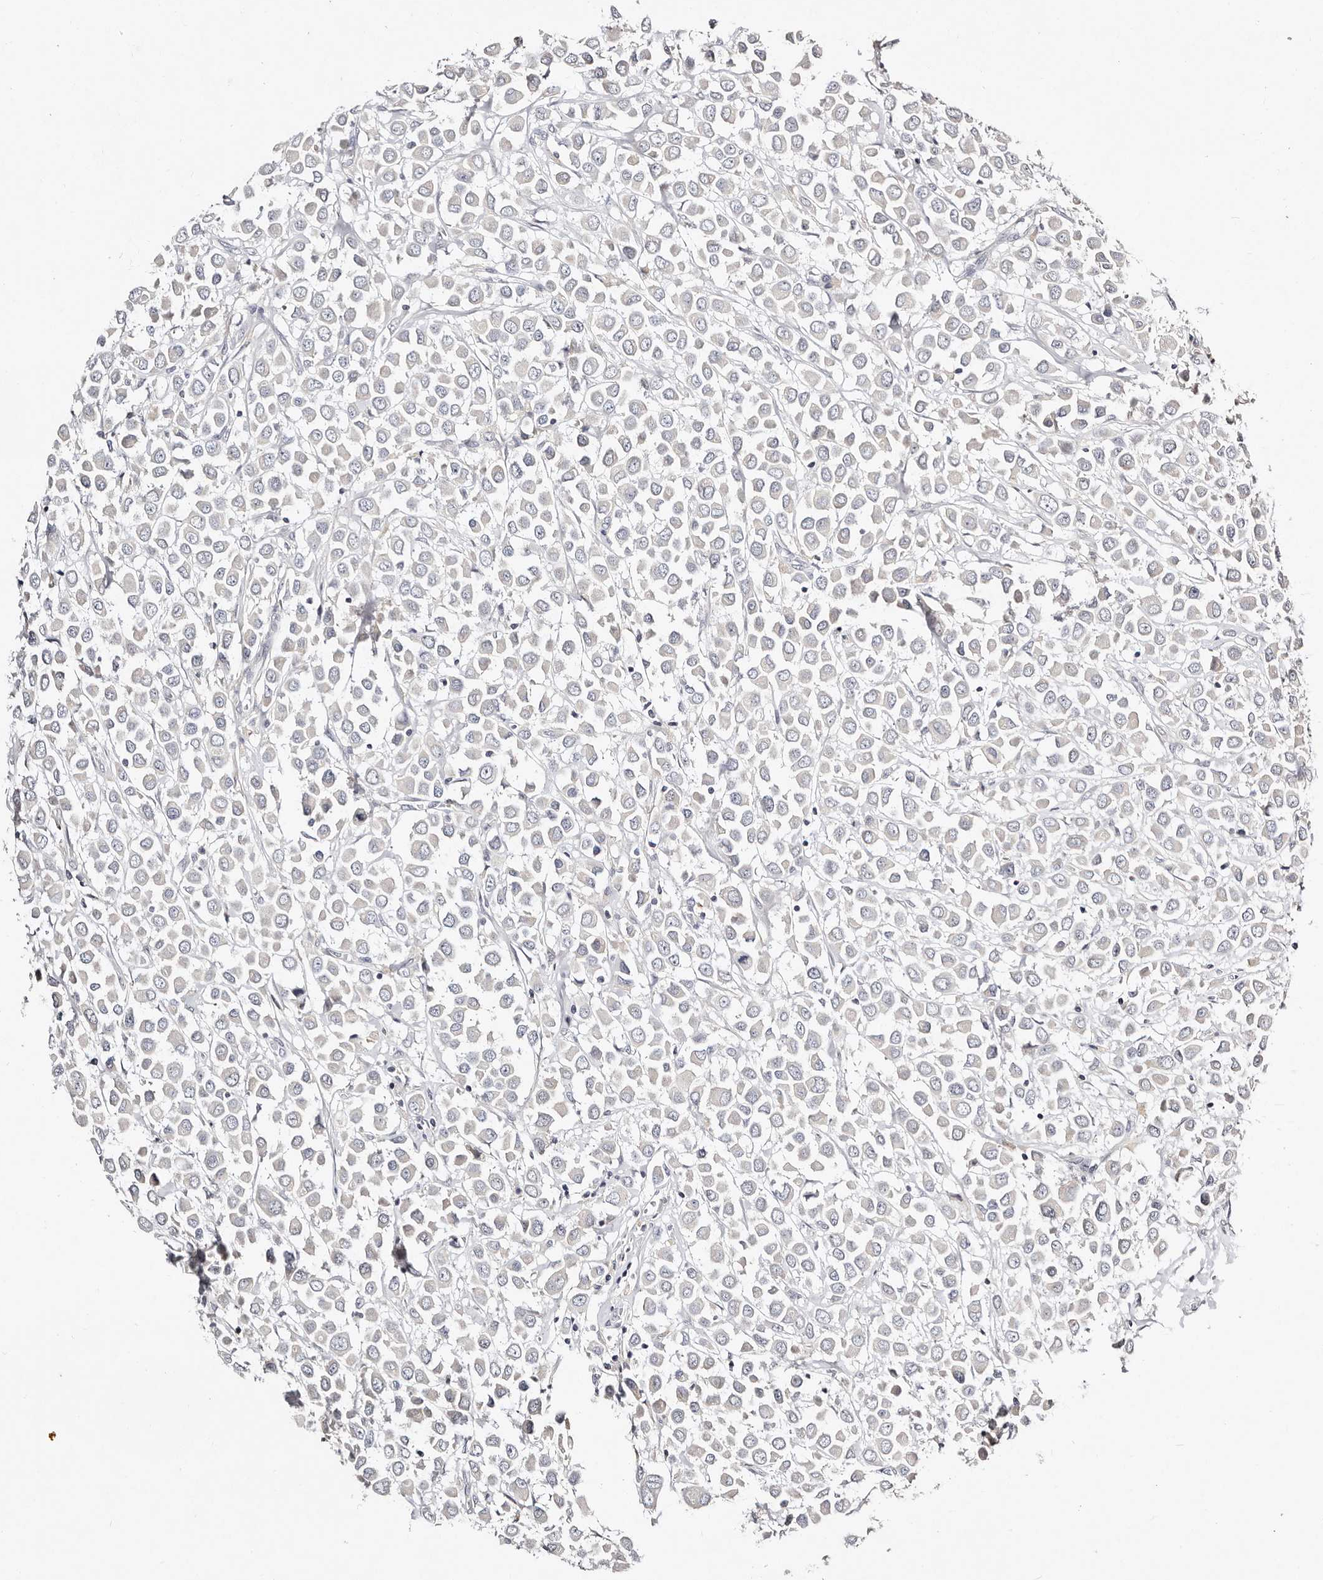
{"staining": {"intensity": "negative", "quantity": "none", "location": "none"}, "tissue": "breast cancer", "cell_type": "Tumor cells", "image_type": "cancer", "snomed": [{"axis": "morphology", "description": "Duct carcinoma"}, {"axis": "topography", "description": "Breast"}], "caption": "This photomicrograph is of breast cancer stained with immunohistochemistry to label a protein in brown with the nuclei are counter-stained blue. There is no expression in tumor cells.", "gene": "MRPS33", "patient": {"sex": "female", "age": 61}}